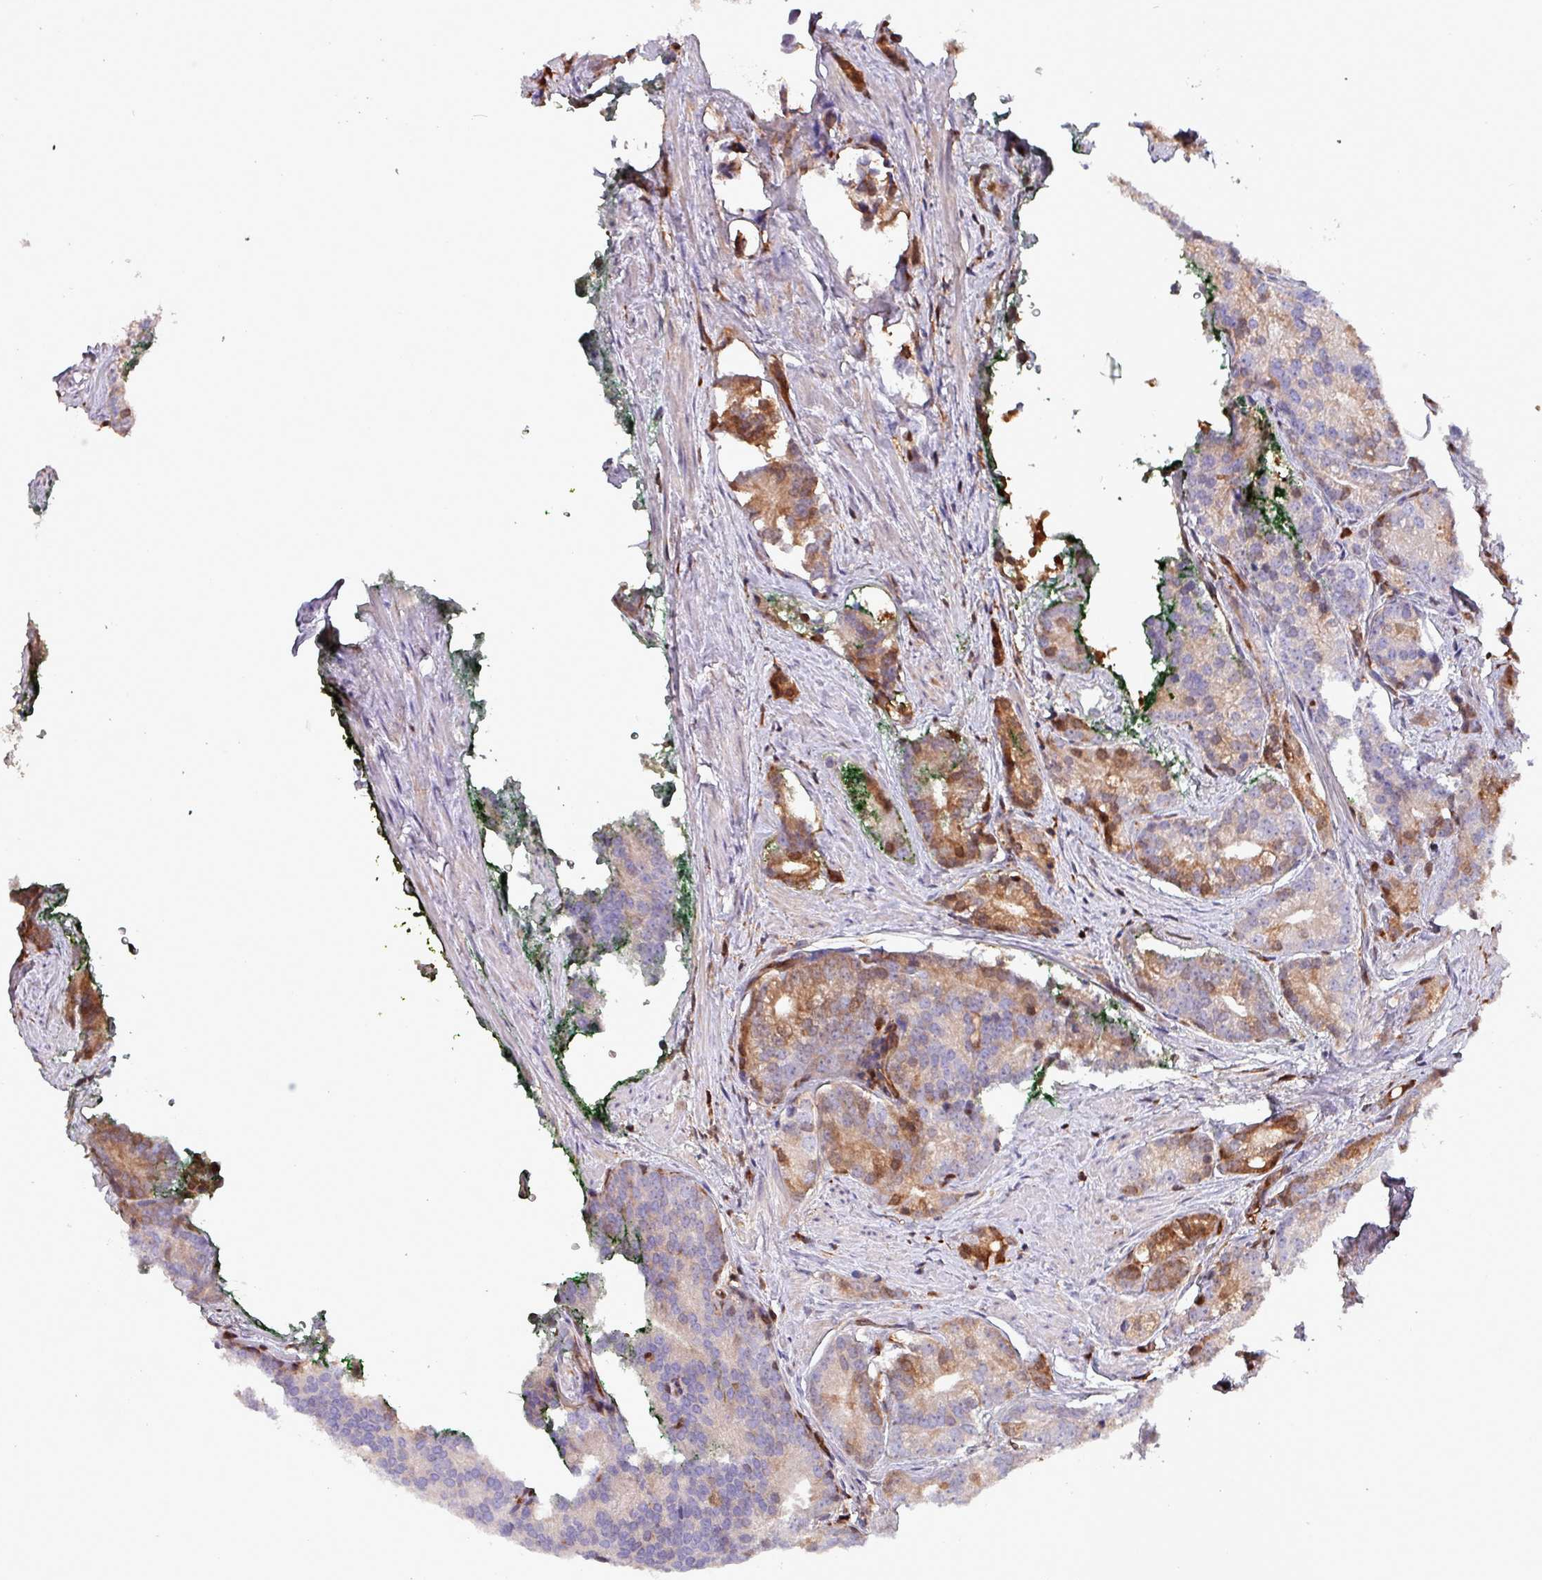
{"staining": {"intensity": "moderate", "quantity": "25%-75%", "location": "cytoplasmic/membranous"}, "tissue": "prostate cancer", "cell_type": "Tumor cells", "image_type": "cancer", "snomed": [{"axis": "morphology", "description": "Adenocarcinoma, Low grade"}, {"axis": "topography", "description": "Prostate"}], "caption": "Adenocarcinoma (low-grade) (prostate) was stained to show a protein in brown. There is medium levels of moderate cytoplasmic/membranous staining in approximately 25%-75% of tumor cells.", "gene": "PSMB8", "patient": {"sex": "male", "age": 71}}